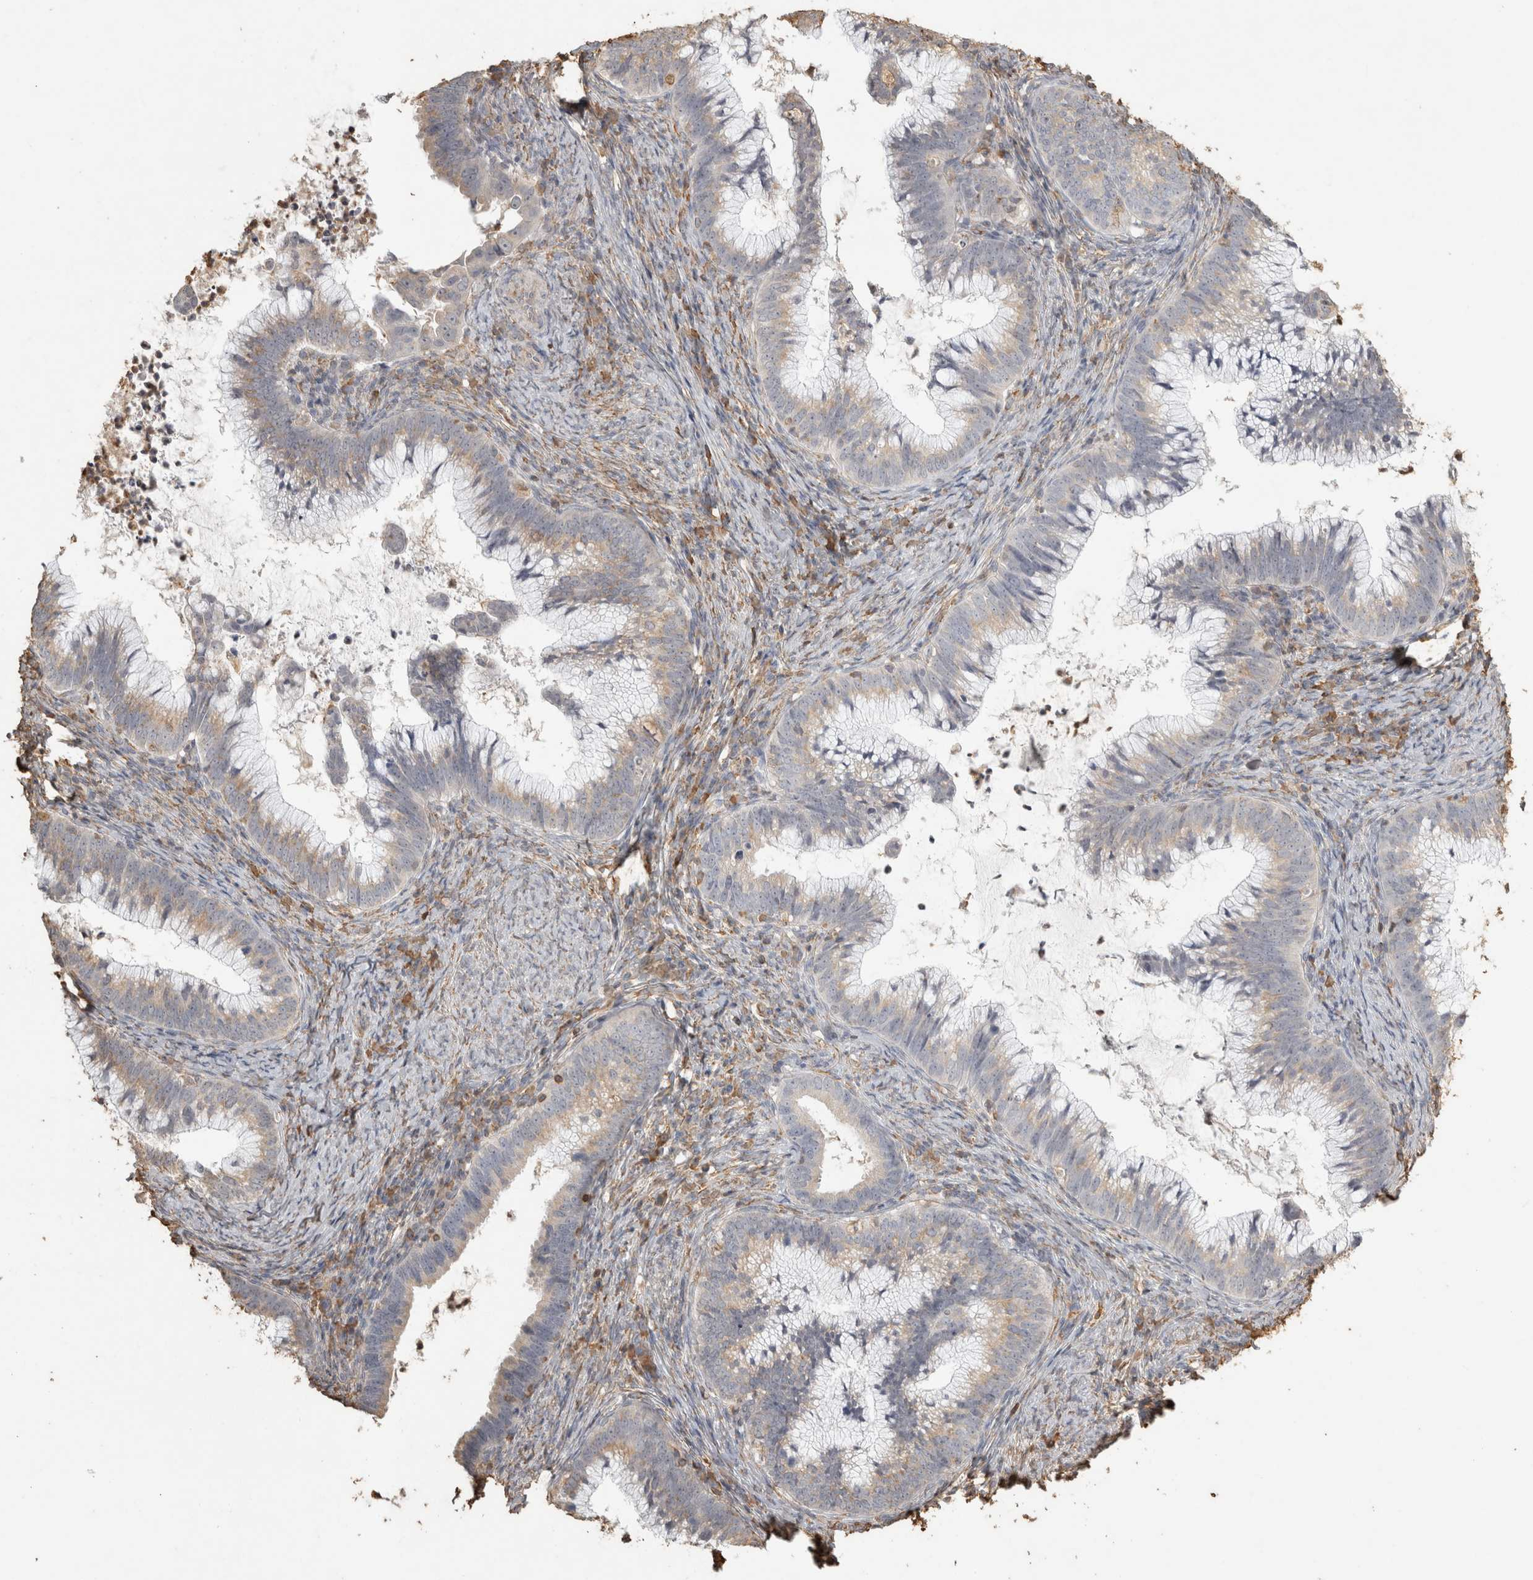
{"staining": {"intensity": "weak", "quantity": "25%-75%", "location": "cytoplasmic/membranous"}, "tissue": "cervical cancer", "cell_type": "Tumor cells", "image_type": "cancer", "snomed": [{"axis": "morphology", "description": "Adenocarcinoma, NOS"}, {"axis": "topography", "description": "Cervix"}], "caption": "Cervical adenocarcinoma was stained to show a protein in brown. There is low levels of weak cytoplasmic/membranous staining in about 25%-75% of tumor cells.", "gene": "REPS2", "patient": {"sex": "female", "age": 36}}